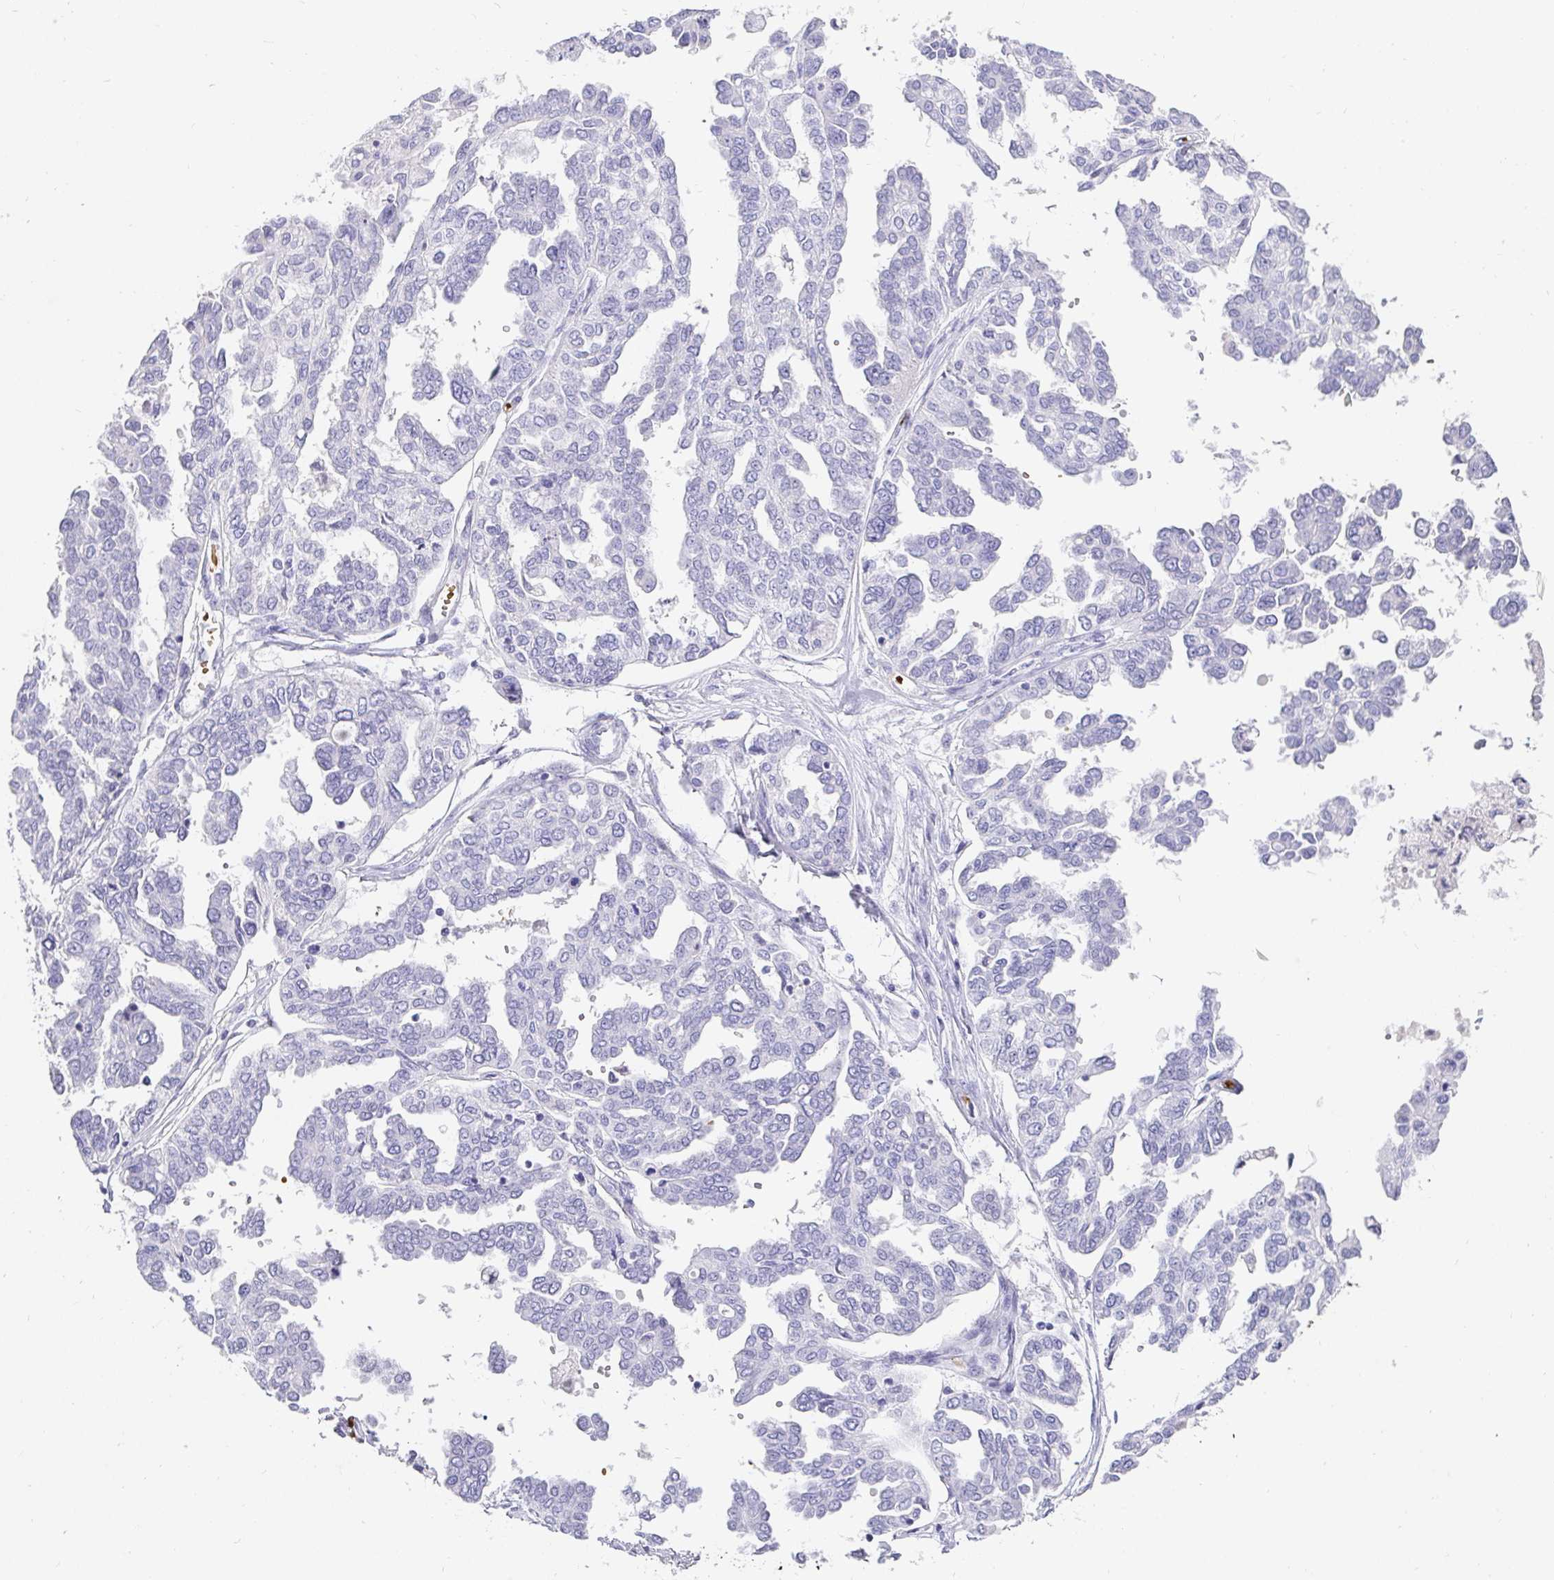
{"staining": {"intensity": "negative", "quantity": "none", "location": "none"}, "tissue": "ovarian cancer", "cell_type": "Tumor cells", "image_type": "cancer", "snomed": [{"axis": "morphology", "description": "Cystadenocarcinoma, serous, NOS"}, {"axis": "topography", "description": "Ovary"}], "caption": "DAB immunohistochemical staining of human ovarian serous cystadenocarcinoma shows no significant staining in tumor cells.", "gene": "FGF21", "patient": {"sex": "female", "age": 53}}